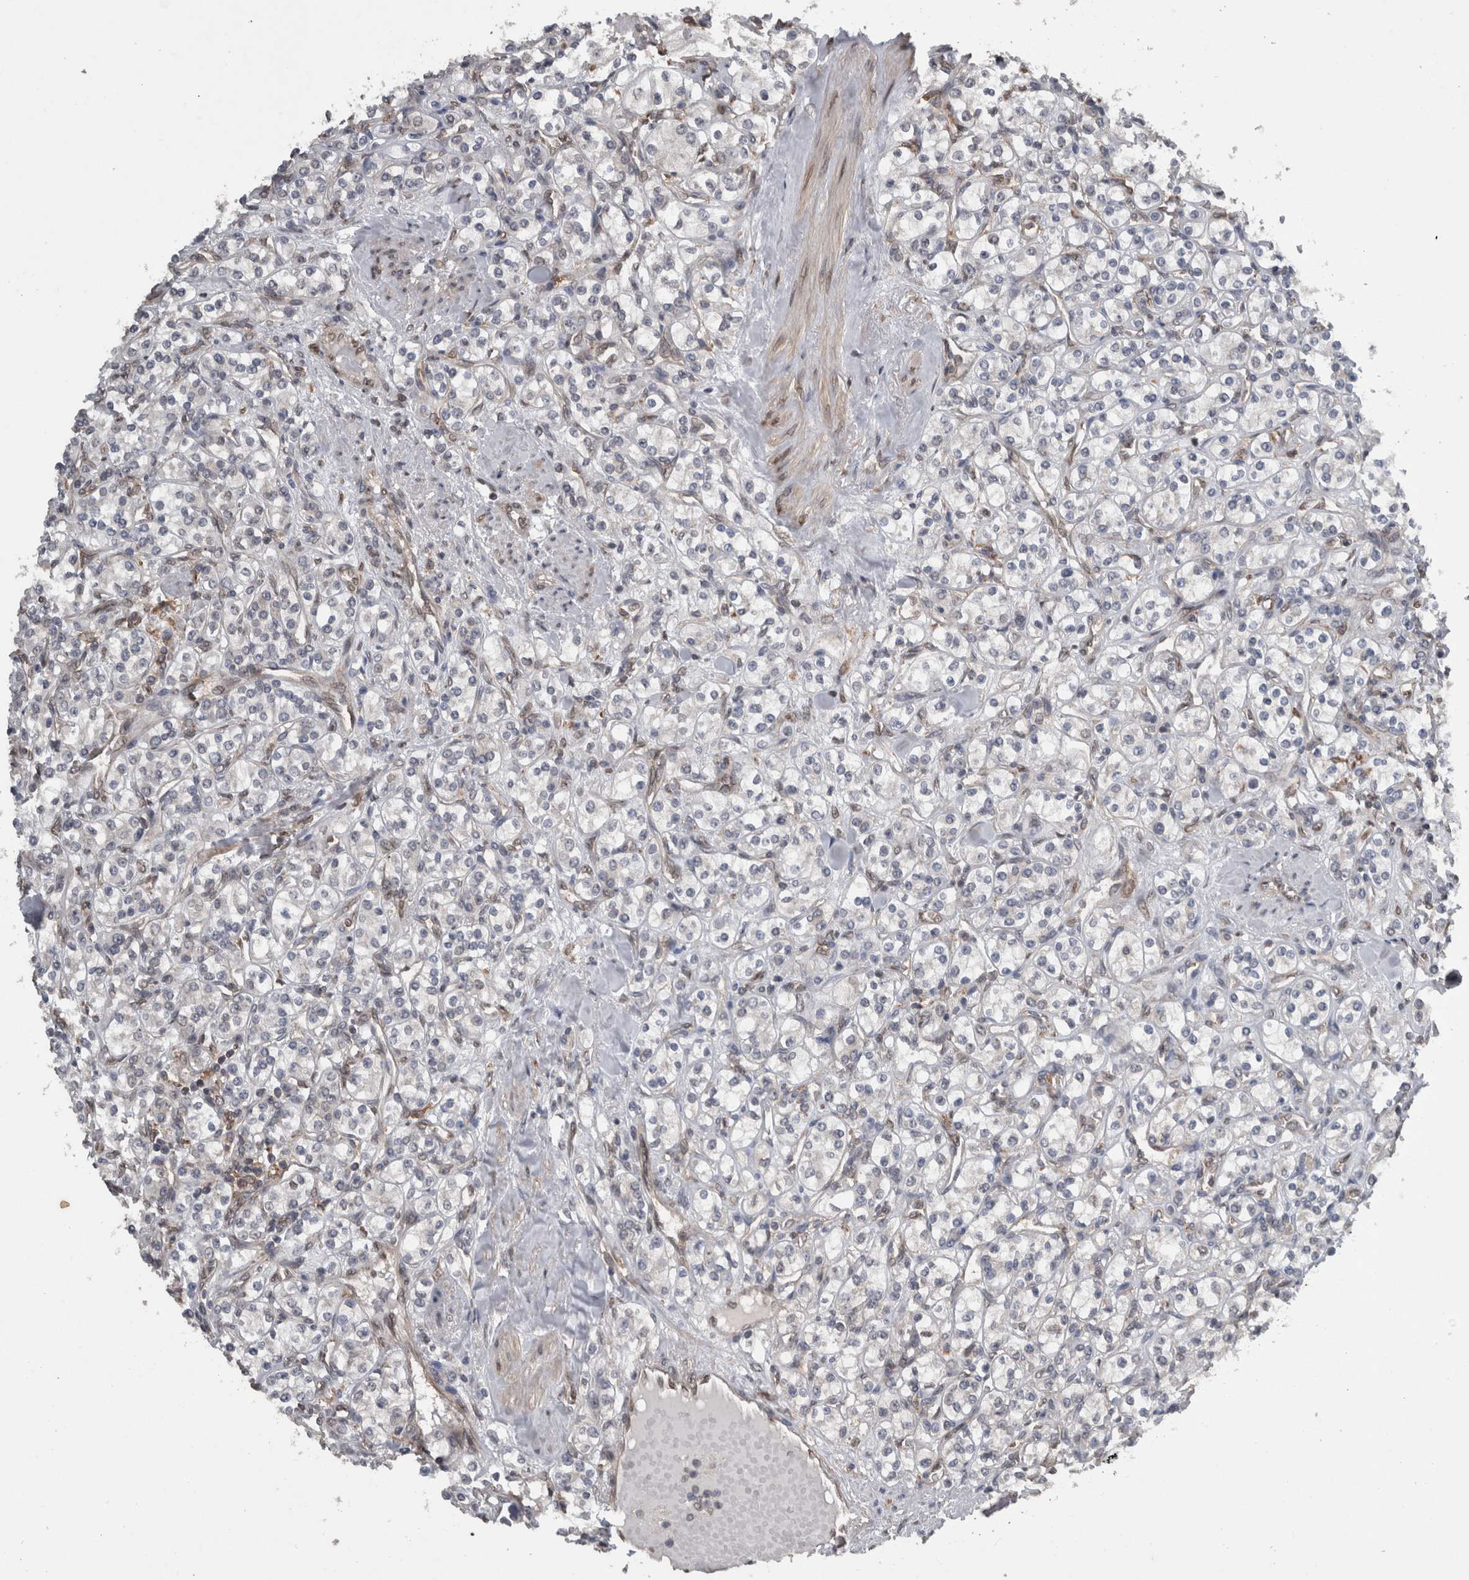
{"staining": {"intensity": "weak", "quantity": "<25%", "location": "nuclear"}, "tissue": "renal cancer", "cell_type": "Tumor cells", "image_type": "cancer", "snomed": [{"axis": "morphology", "description": "Adenocarcinoma, NOS"}, {"axis": "topography", "description": "Kidney"}], "caption": "This is an immunohistochemistry photomicrograph of renal adenocarcinoma. There is no positivity in tumor cells.", "gene": "RANBP2", "patient": {"sex": "male", "age": 77}}